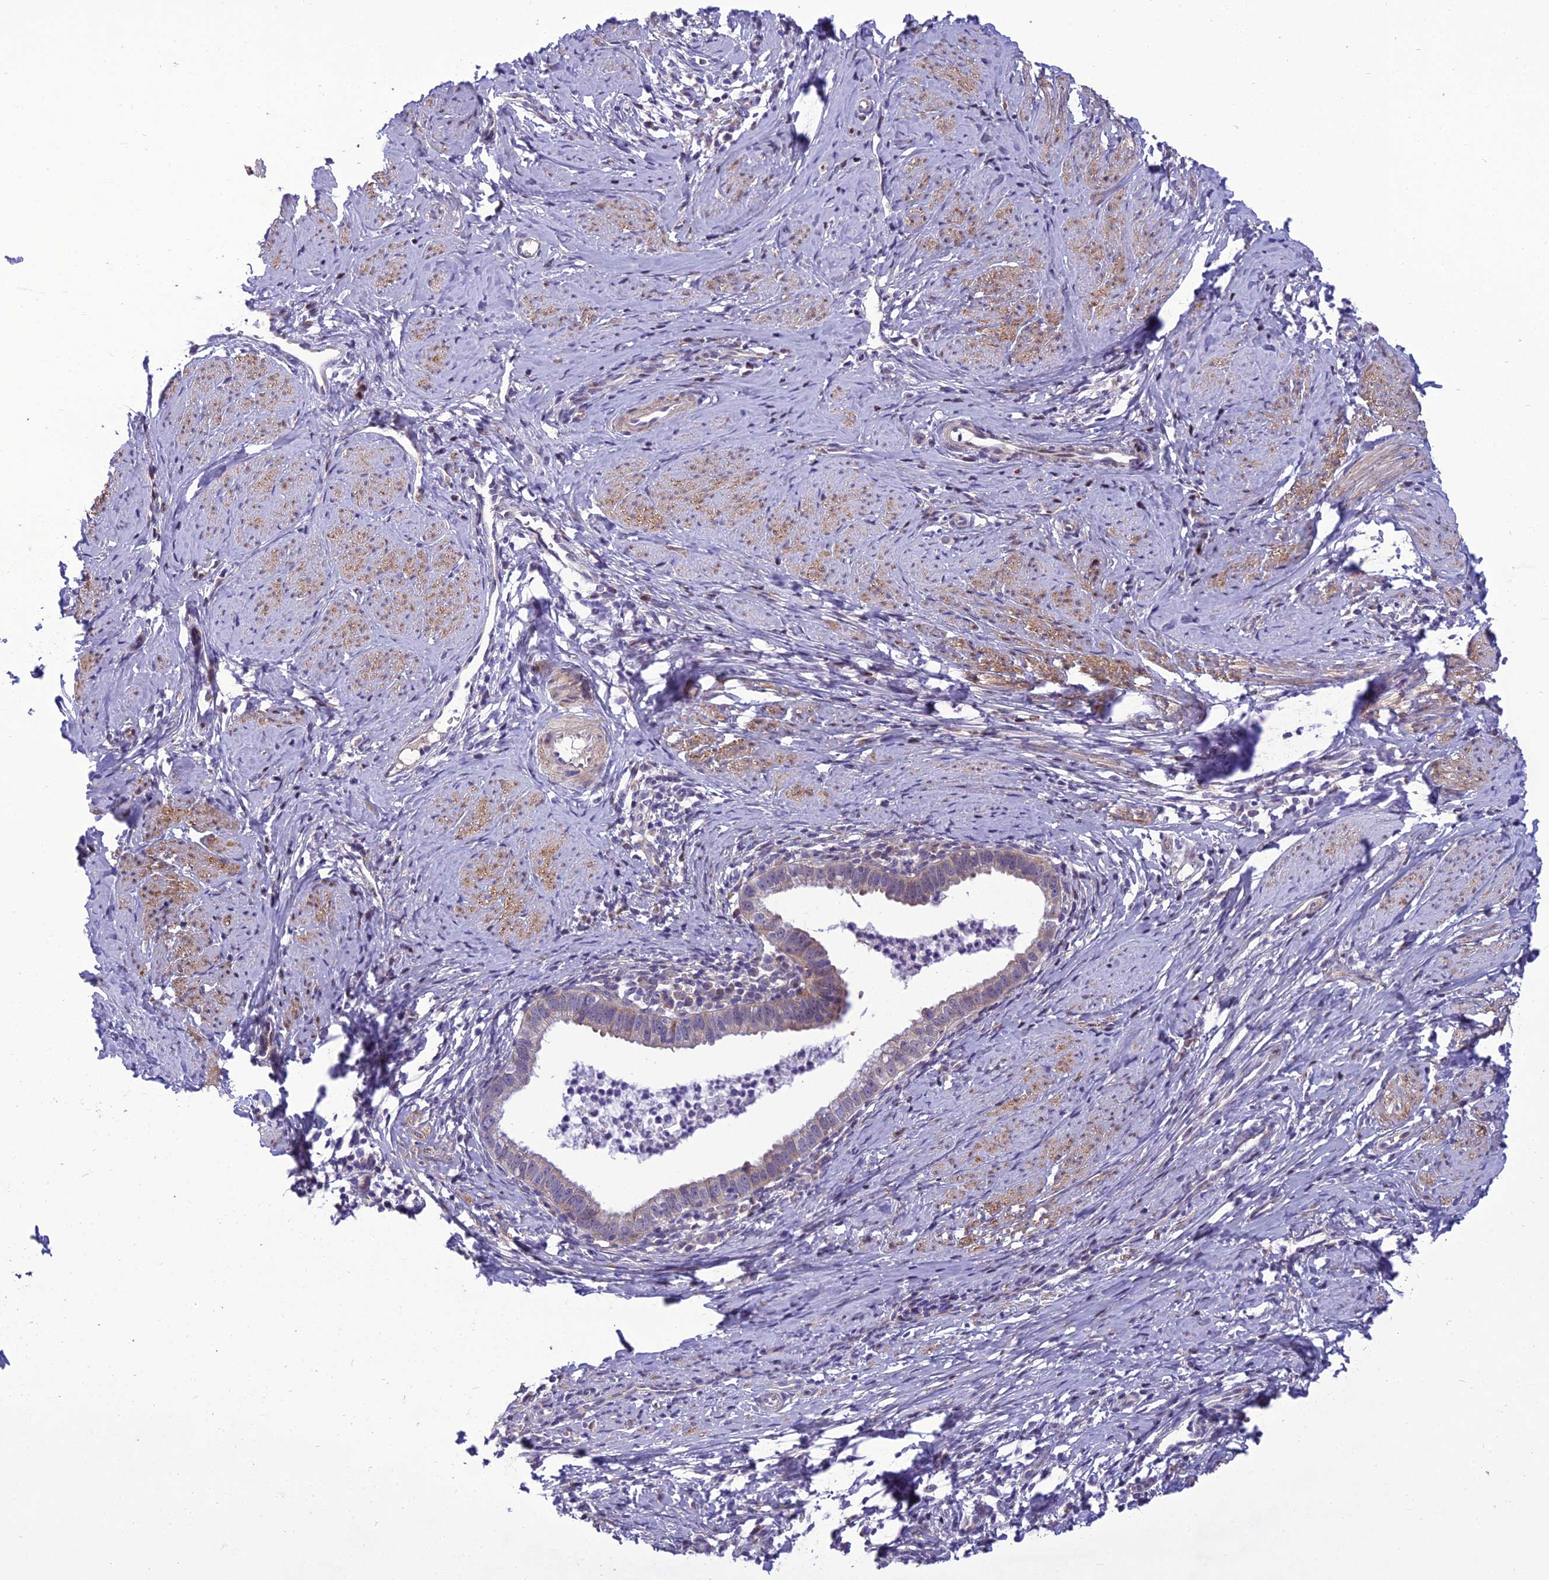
{"staining": {"intensity": "weak", "quantity": "<25%", "location": "cytoplasmic/membranous"}, "tissue": "cervical cancer", "cell_type": "Tumor cells", "image_type": "cancer", "snomed": [{"axis": "morphology", "description": "Adenocarcinoma, NOS"}, {"axis": "topography", "description": "Cervix"}], "caption": "Tumor cells show no significant staining in cervical adenocarcinoma.", "gene": "GAB4", "patient": {"sex": "female", "age": 36}}